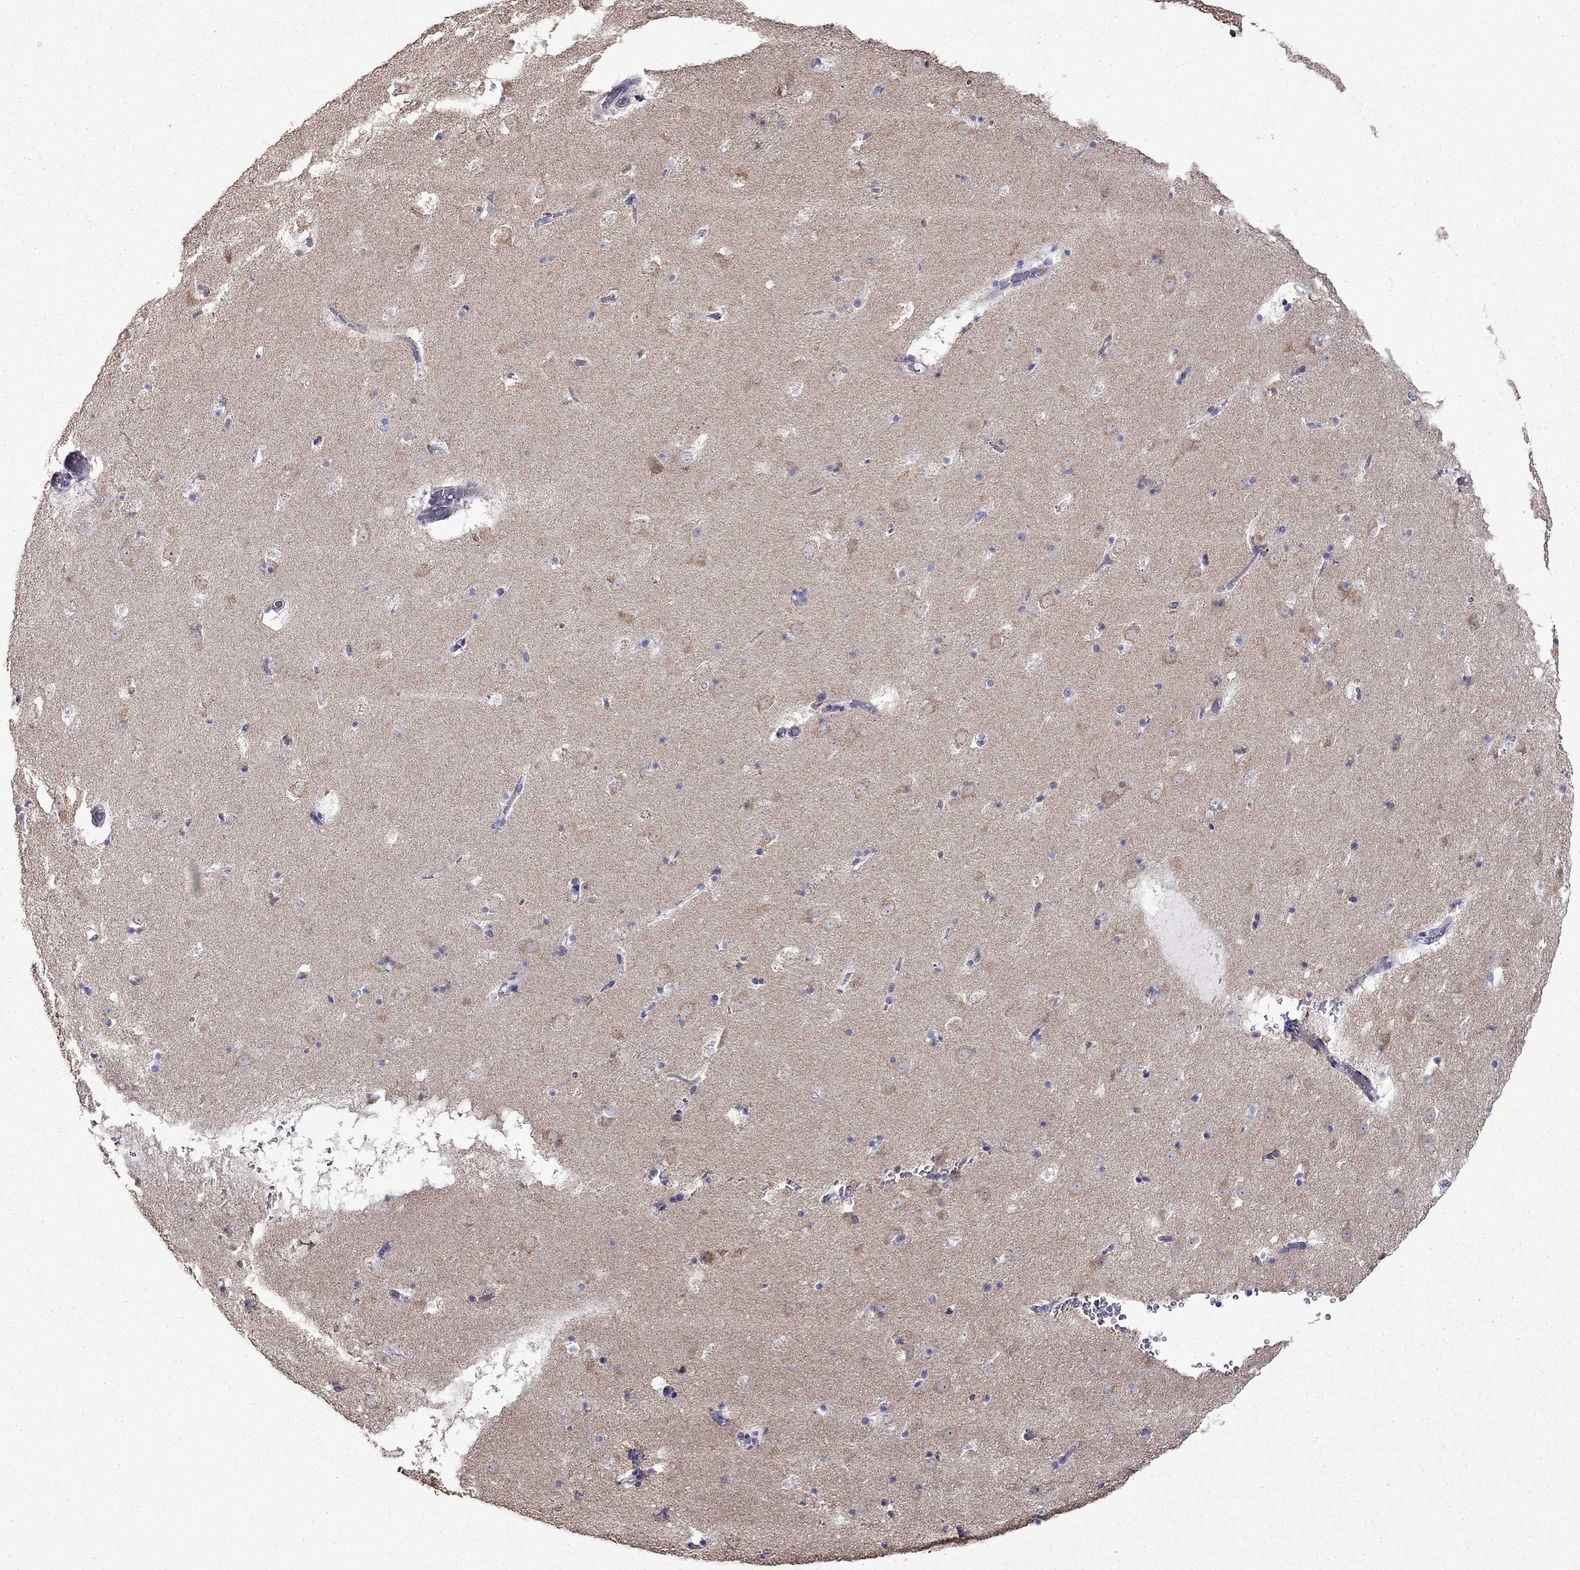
{"staining": {"intensity": "negative", "quantity": "none", "location": "none"}, "tissue": "caudate", "cell_type": "Glial cells", "image_type": "normal", "snomed": [{"axis": "morphology", "description": "Normal tissue, NOS"}, {"axis": "topography", "description": "Lateral ventricle wall"}], "caption": "IHC histopathology image of unremarkable caudate stained for a protein (brown), which displays no staining in glial cells. Nuclei are stained in blue.", "gene": "AK5", "patient": {"sex": "female", "age": 42}}